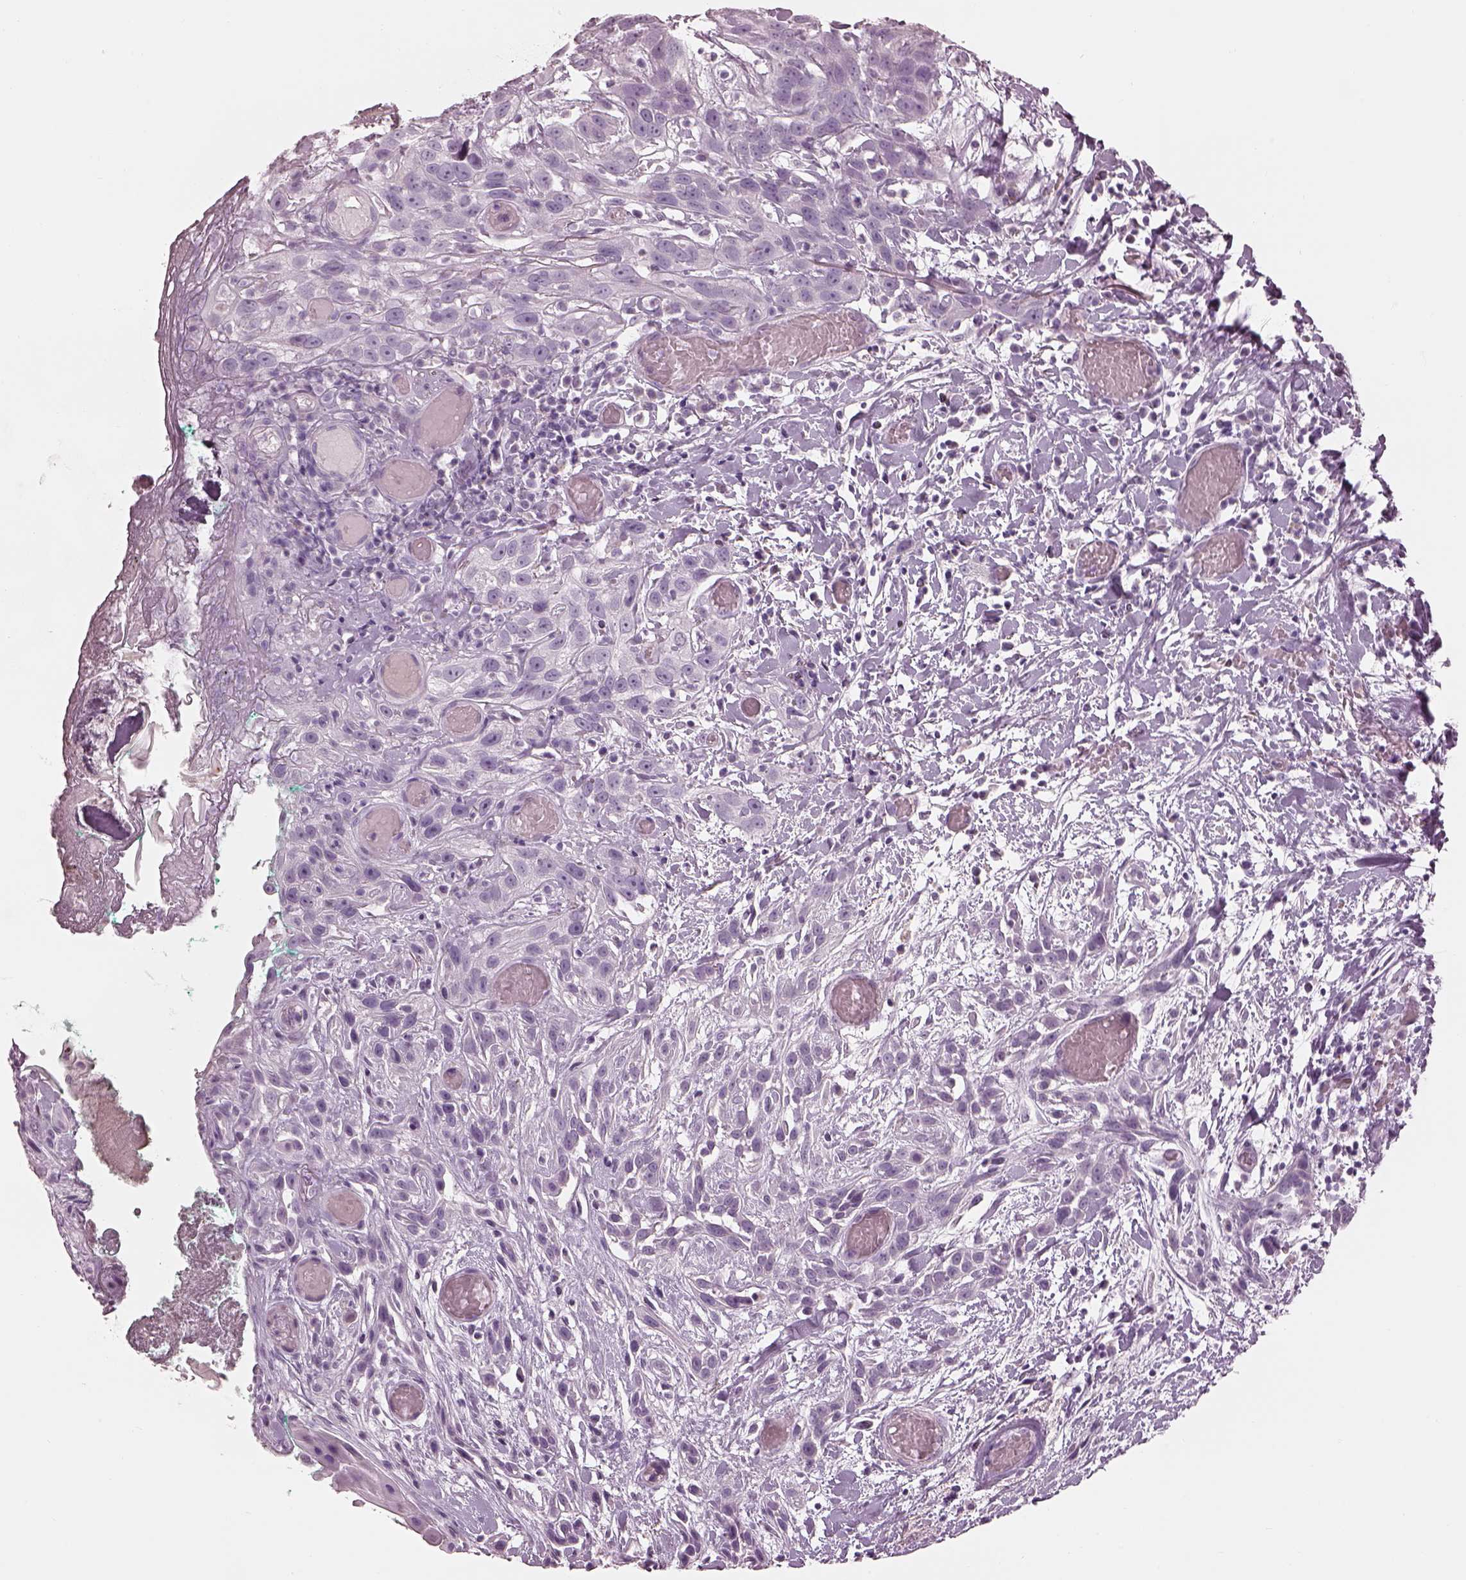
{"staining": {"intensity": "negative", "quantity": "none", "location": "none"}, "tissue": "head and neck cancer", "cell_type": "Tumor cells", "image_type": "cancer", "snomed": [{"axis": "morphology", "description": "Normal tissue, NOS"}, {"axis": "morphology", "description": "Squamous cell carcinoma, NOS"}, {"axis": "topography", "description": "Oral tissue"}, {"axis": "topography", "description": "Salivary gland"}, {"axis": "topography", "description": "Head-Neck"}], "caption": "Immunohistochemical staining of head and neck squamous cell carcinoma displays no significant staining in tumor cells. (IHC, brightfield microscopy, high magnification).", "gene": "RSPH9", "patient": {"sex": "female", "age": 62}}